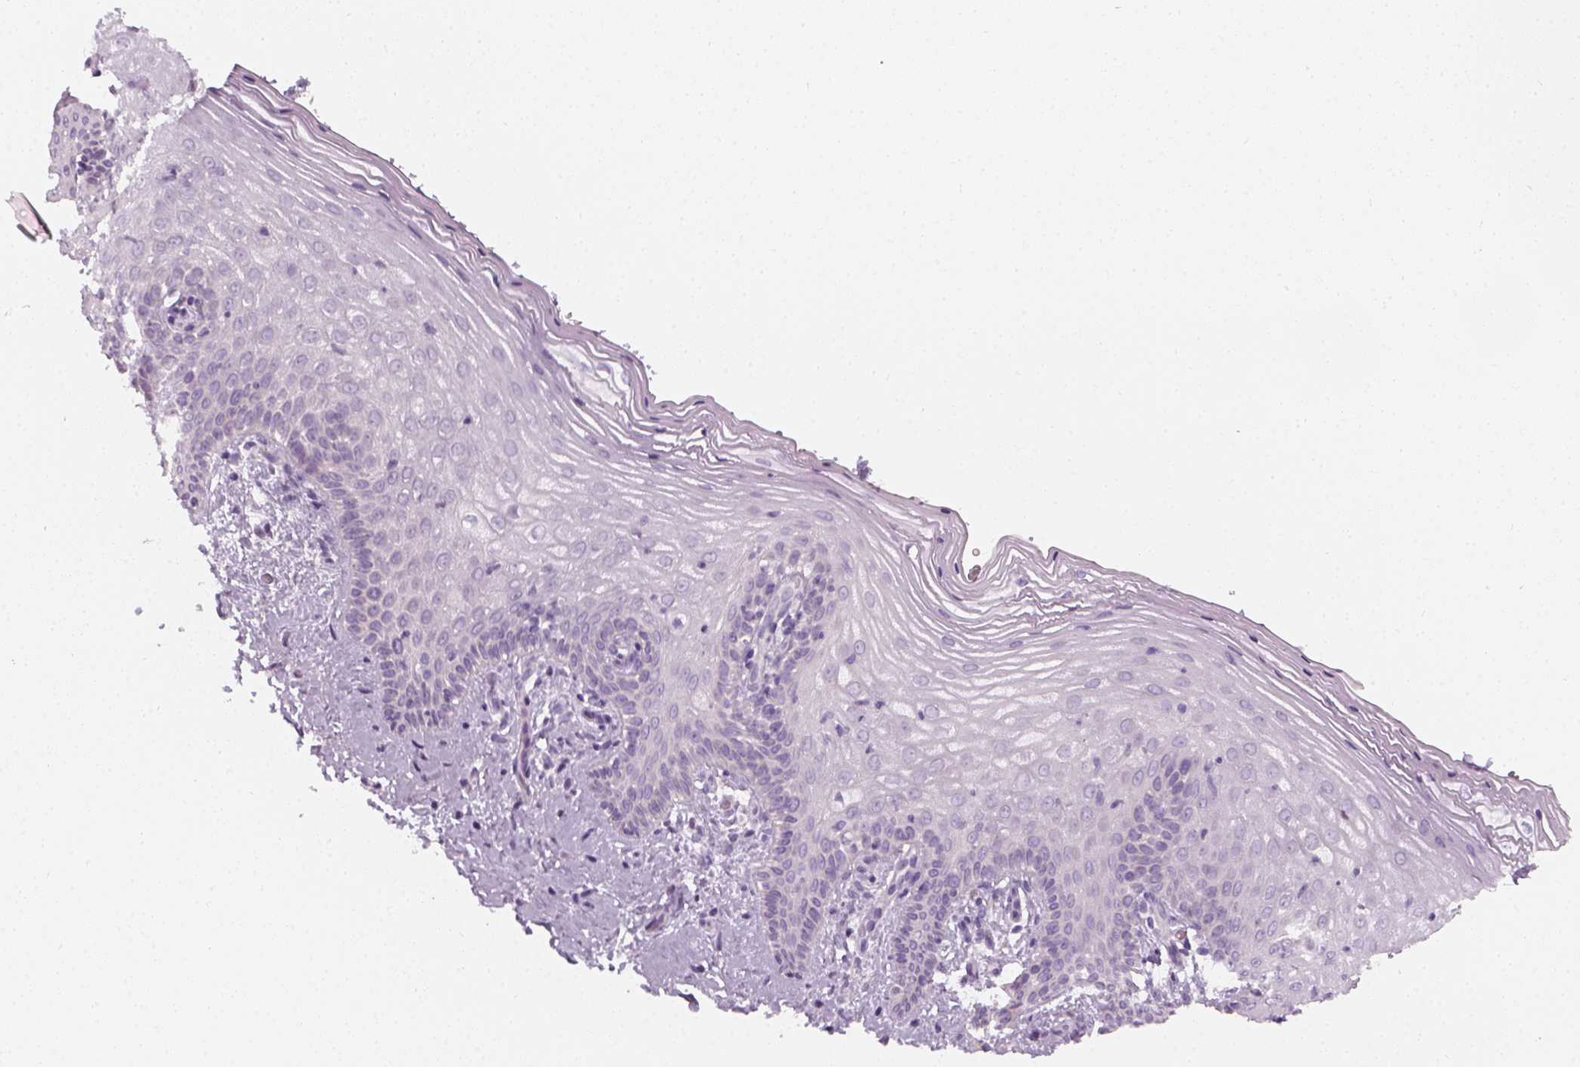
{"staining": {"intensity": "negative", "quantity": "none", "location": "none"}, "tissue": "vagina", "cell_type": "Squamous epithelial cells", "image_type": "normal", "snomed": [{"axis": "morphology", "description": "Normal tissue, NOS"}, {"axis": "topography", "description": "Vagina"}], "caption": "This is an immunohistochemistry micrograph of benign human vagina. There is no expression in squamous epithelial cells.", "gene": "PRAME", "patient": {"sex": "female", "age": 45}}